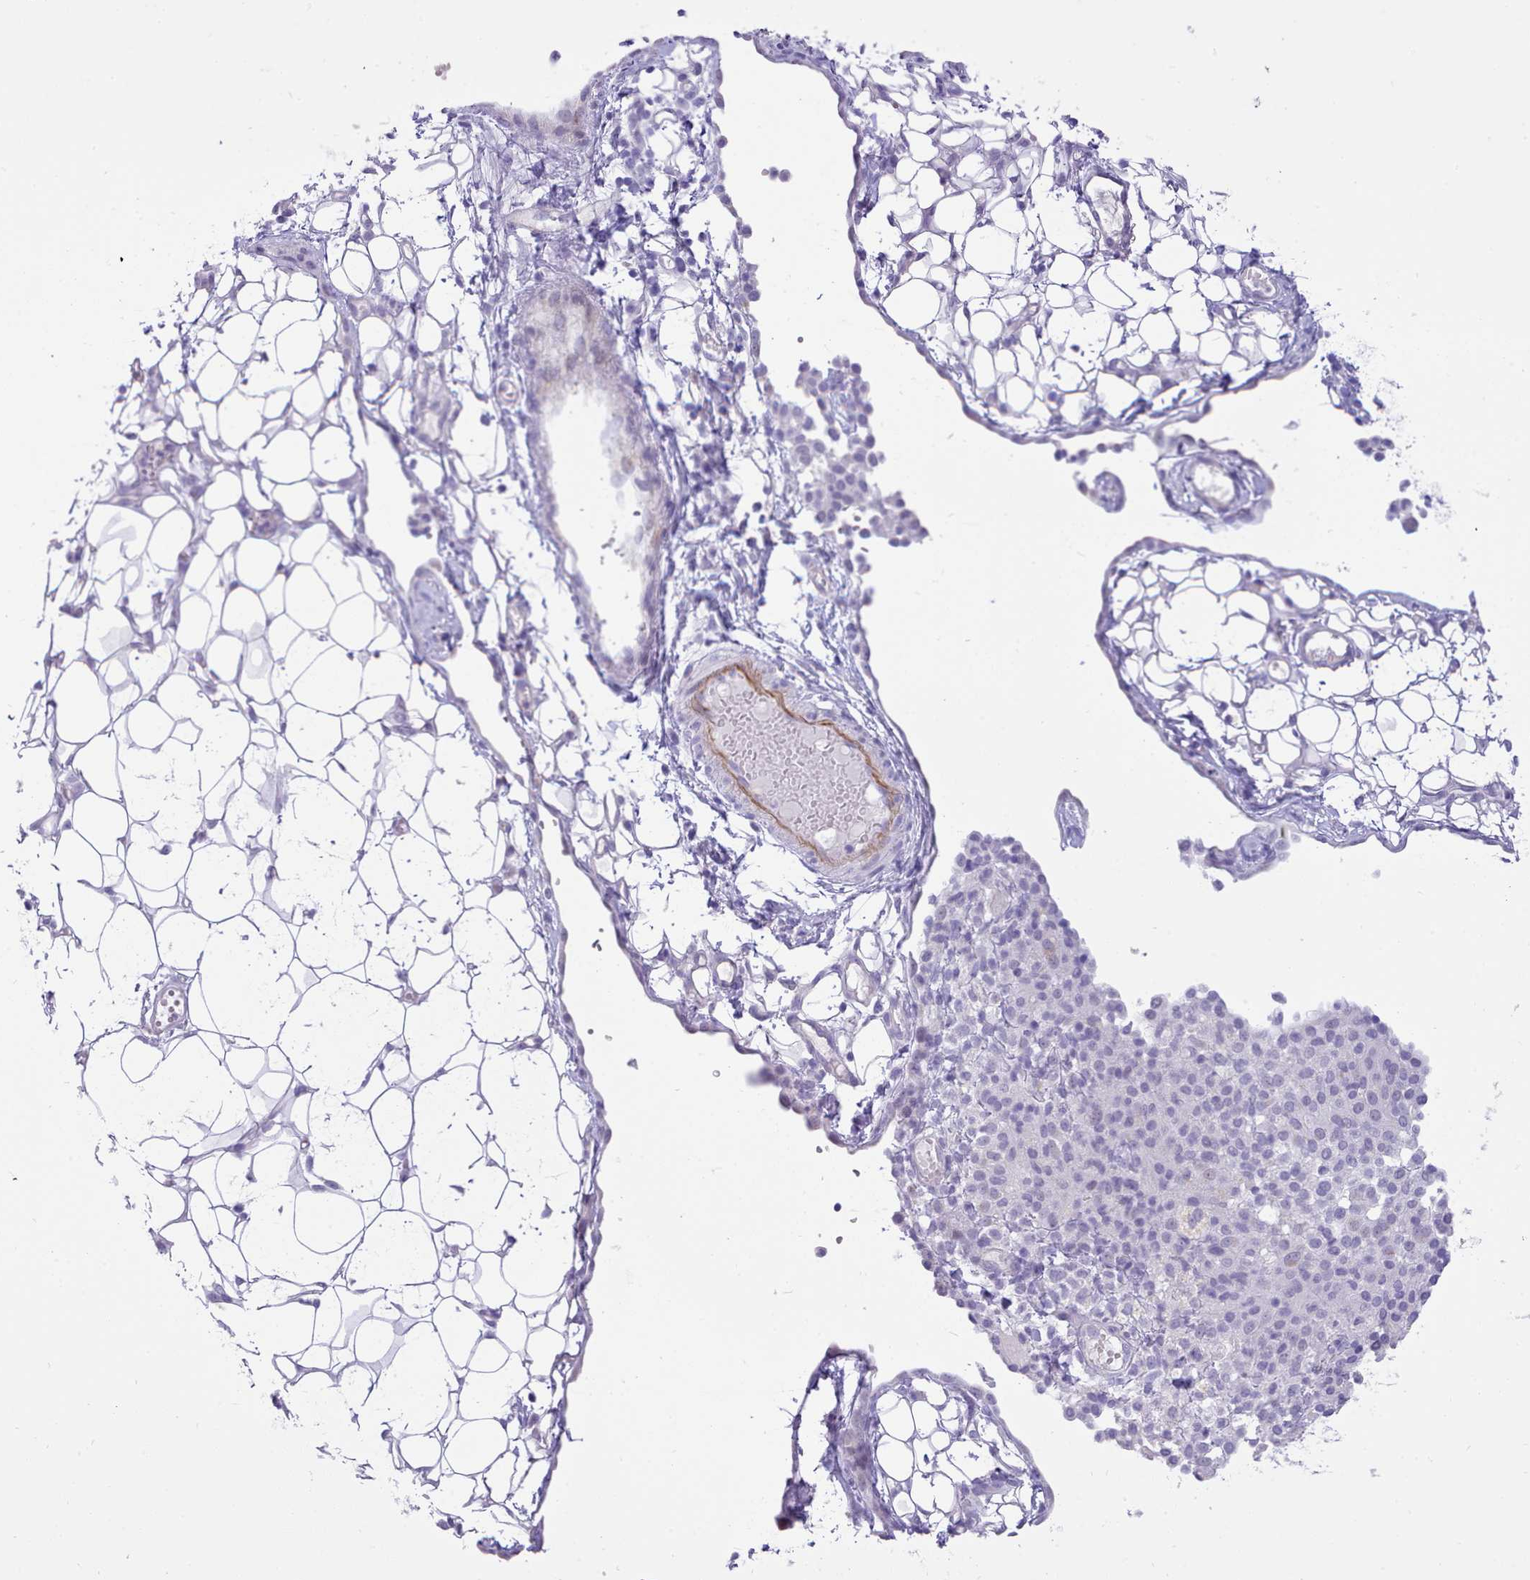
{"staining": {"intensity": "negative", "quantity": "none", "location": "none"}, "tissue": "ovarian cancer", "cell_type": "Tumor cells", "image_type": "cancer", "snomed": [{"axis": "morphology", "description": "Carcinoma, endometroid"}, {"axis": "topography", "description": "Ovary"}], "caption": "Immunohistochemistry (IHC) of endometroid carcinoma (ovarian) exhibits no expression in tumor cells.", "gene": "LRRC37A", "patient": {"sex": "female", "age": 42}}